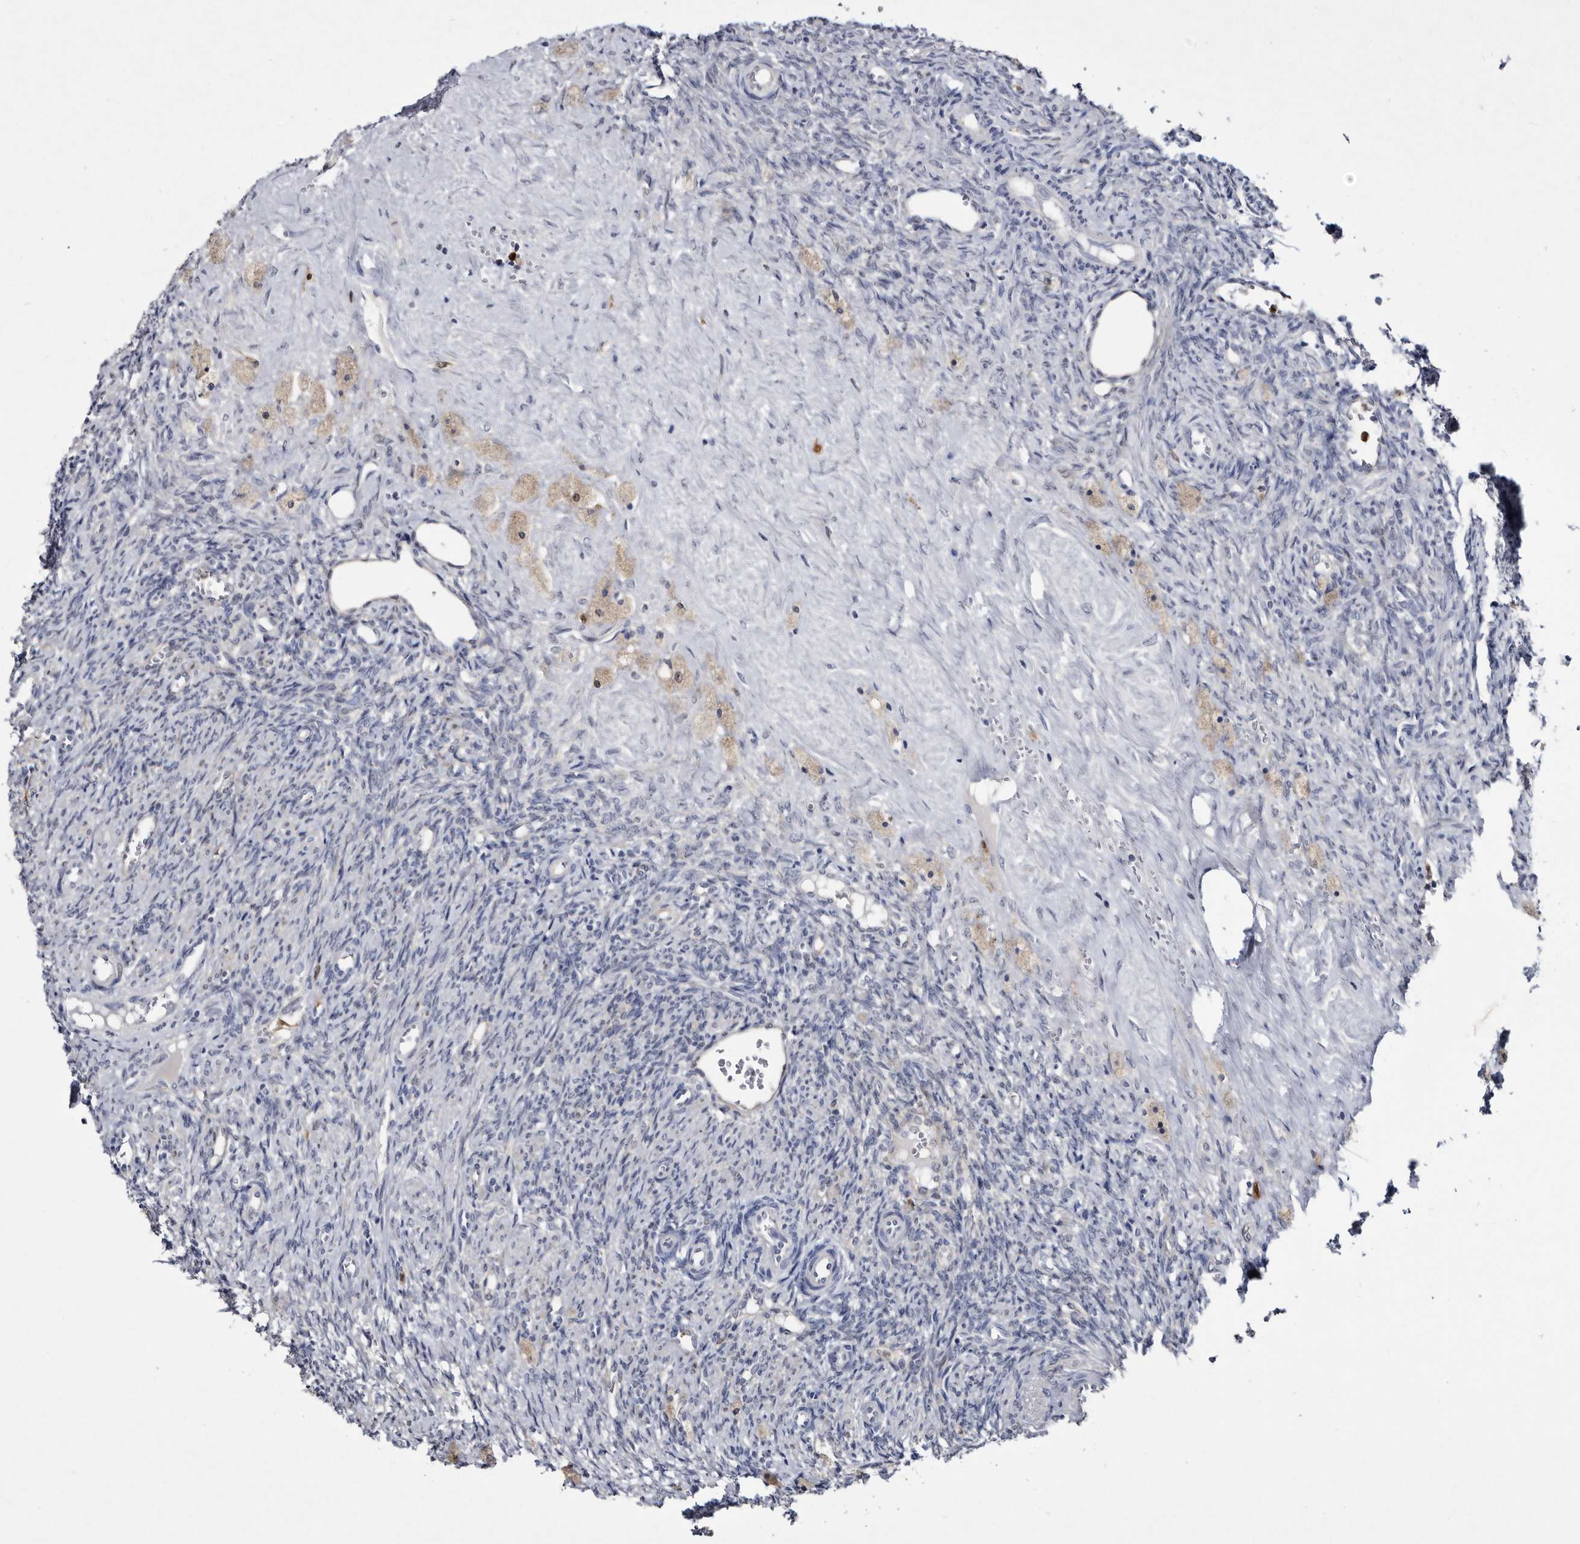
{"staining": {"intensity": "negative", "quantity": "none", "location": "none"}, "tissue": "ovary", "cell_type": "Follicle cells", "image_type": "normal", "snomed": [{"axis": "morphology", "description": "Normal tissue, NOS"}, {"axis": "topography", "description": "Ovary"}], "caption": "There is no significant positivity in follicle cells of ovary. (Immunohistochemistry (ihc), brightfield microscopy, high magnification).", "gene": "SERPINB8", "patient": {"sex": "female", "age": 41}}